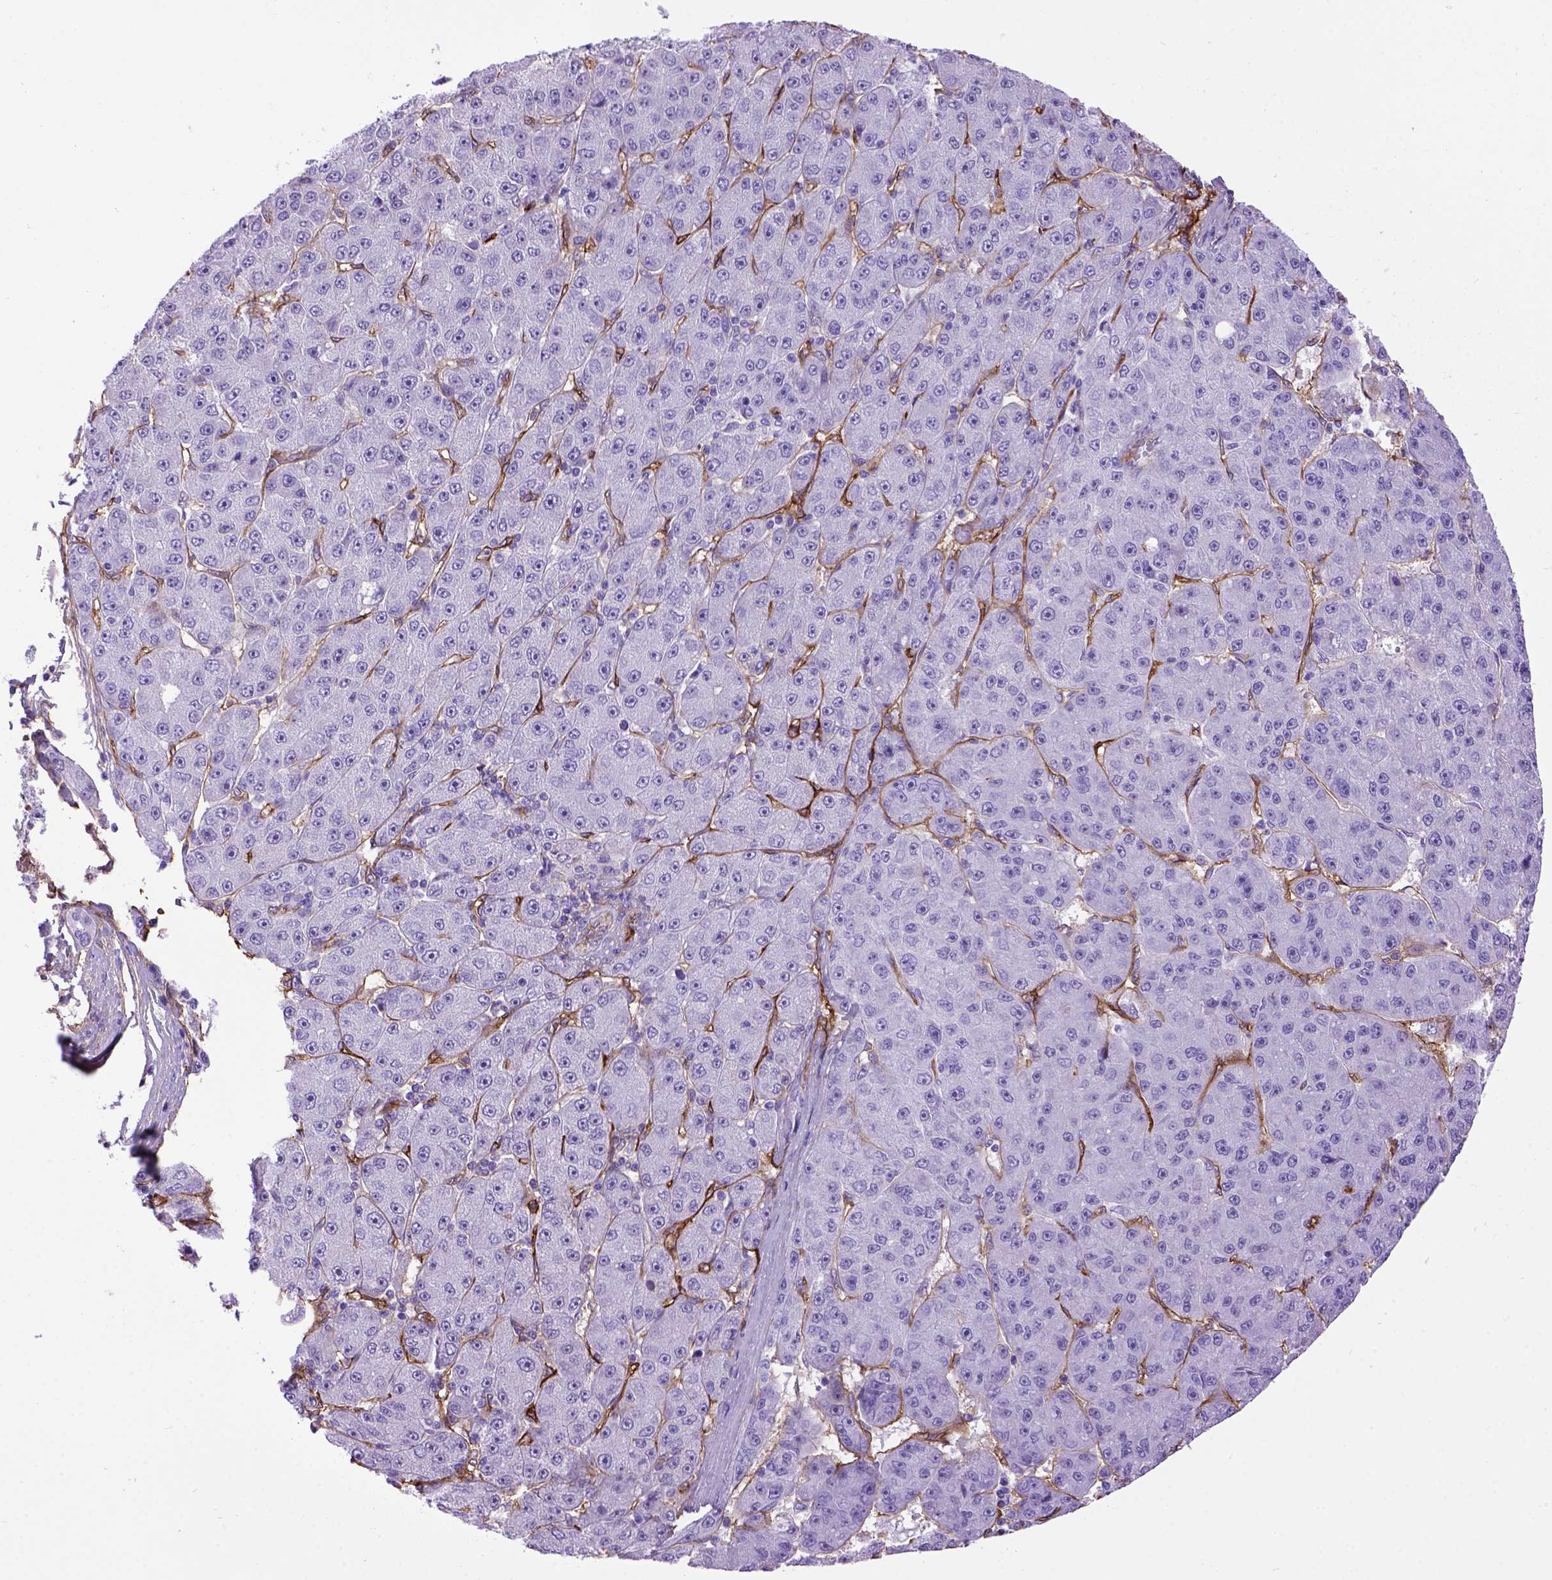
{"staining": {"intensity": "negative", "quantity": "none", "location": "none"}, "tissue": "liver cancer", "cell_type": "Tumor cells", "image_type": "cancer", "snomed": [{"axis": "morphology", "description": "Carcinoma, Hepatocellular, NOS"}, {"axis": "topography", "description": "Liver"}], "caption": "This is an immunohistochemistry histopathology image of liver cancer (hepatocellular carcinoma). There is no expression in tumor cells.", "gene": "ENG", "patient": {"sex": "male", "age": 67}}